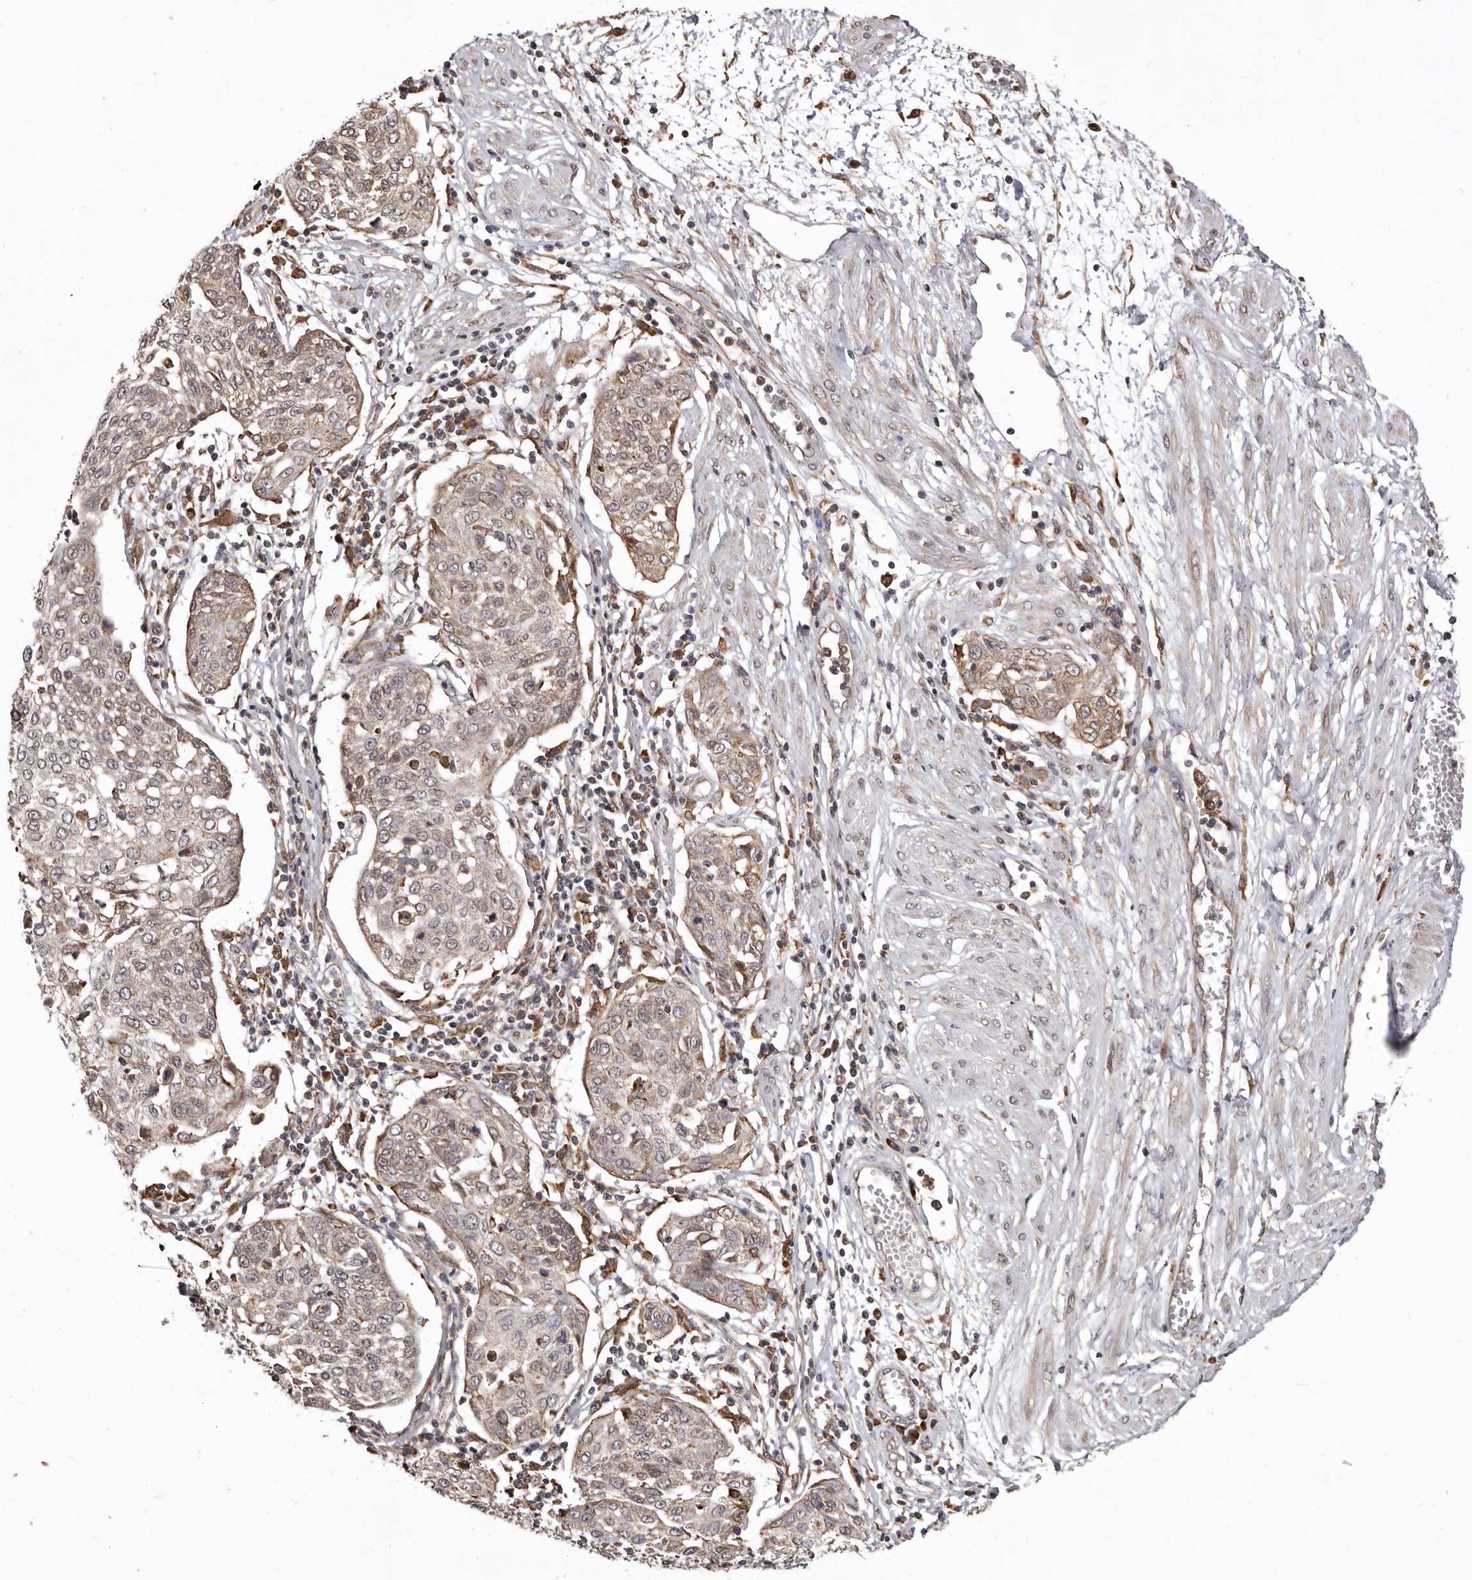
{"staining": {"intensity": "moderate", "quantity": "<25%", "location": "cytoplasmic/membranous"}, "tissue": "cervical cancer", "cell_type": "Tumor cells", "image_type": "cancer", "snomed": [{"axis": "morphology", "description": "Squamous cell carcinoma, NOS"}, {"axis": "topography", "description": "Cervix"}], "caption": "Protein expression analysis of cervical cancer (squamous cell carcinoma) exhibits moderate cytoplasmic/membranous positivity in about <25% of tumor cells.", "gene": "RRM2B", "patient": {"sex": "female", "age": 34}}